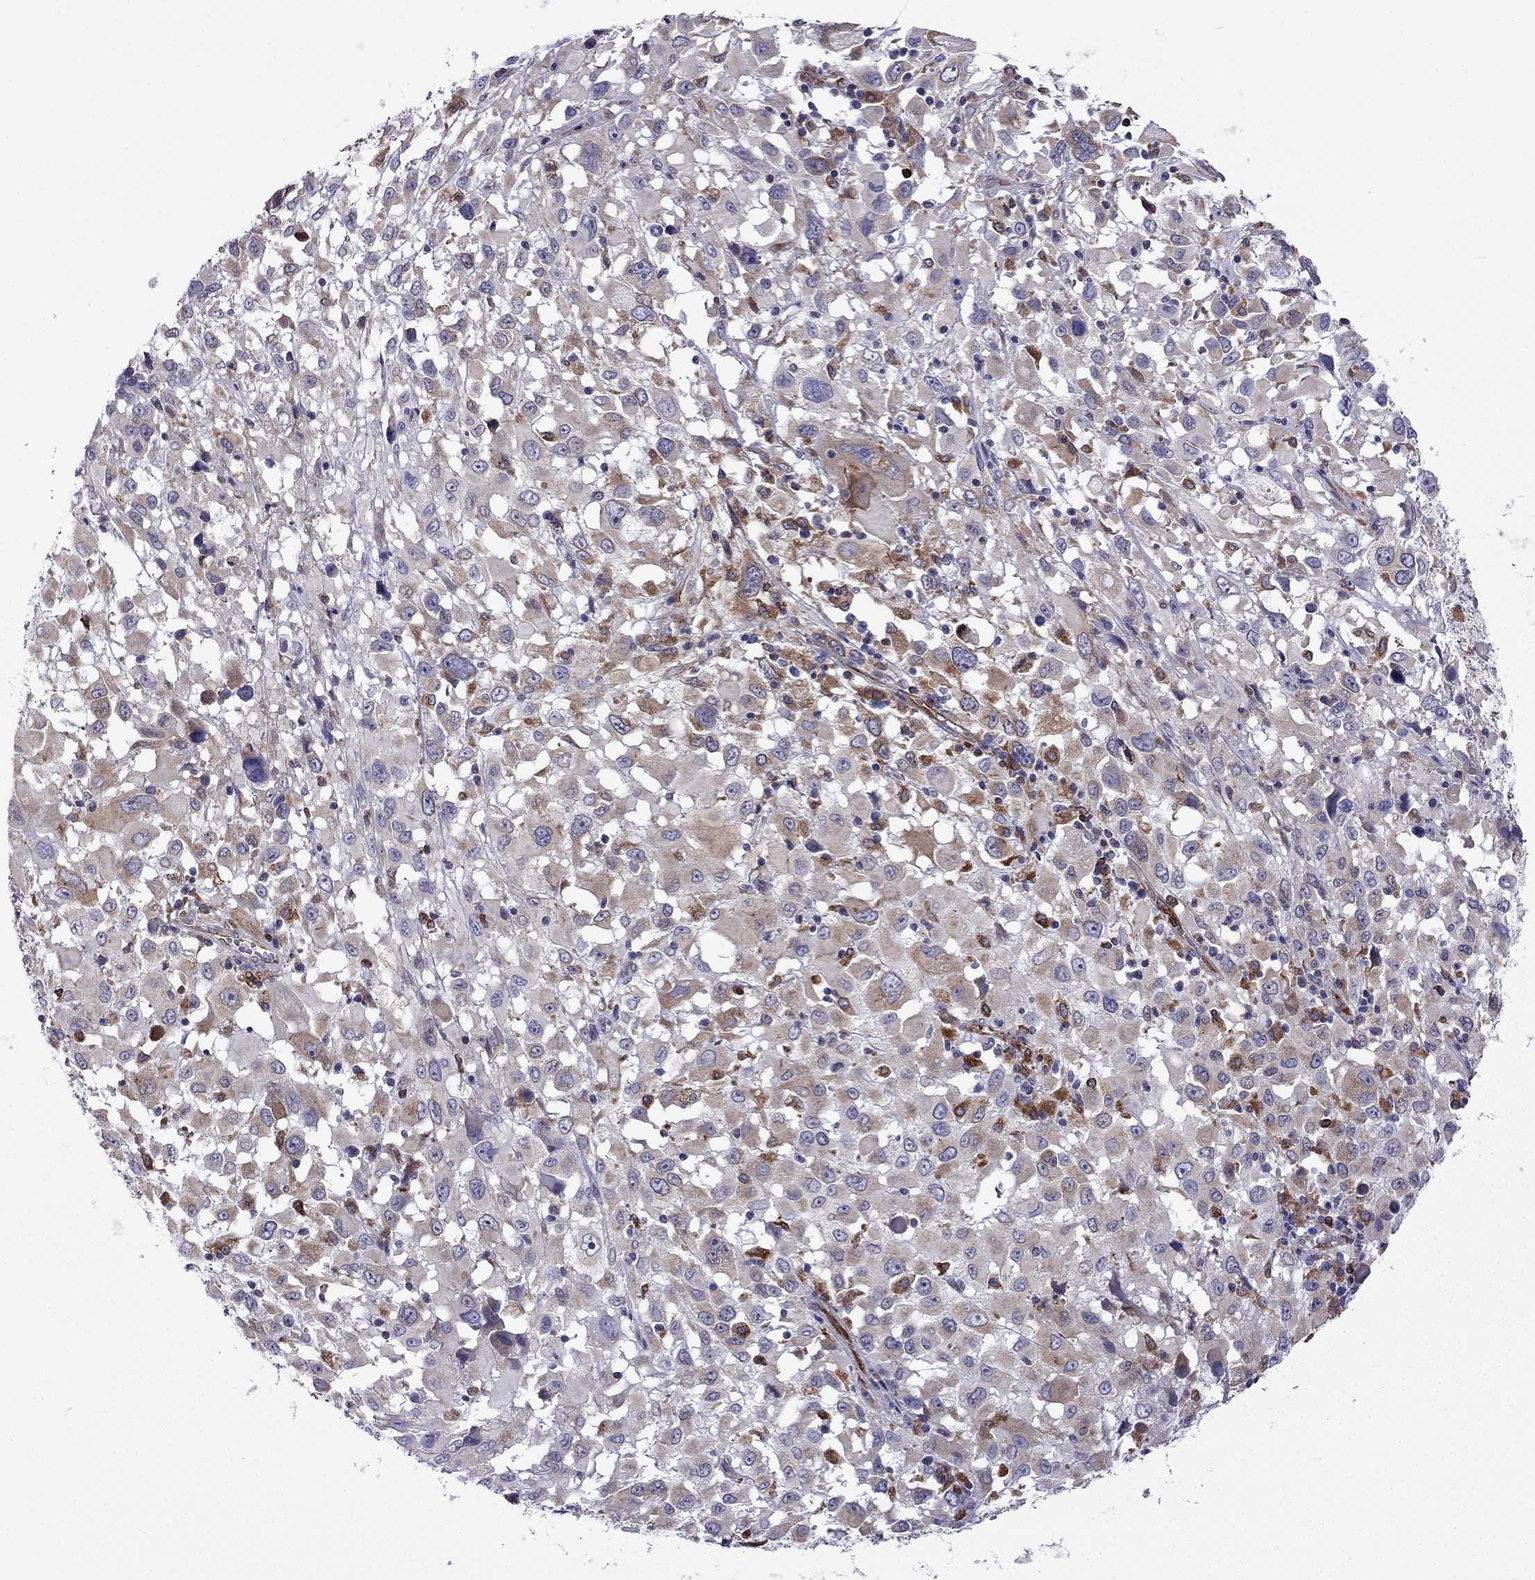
{"staining": {"intensity": "weak", "quantity": "<25%", "location": "cytoplasmic/membranous"}, "tissue": "melanoma", "cell_type": "Tumor cells", "image_type": "cancer", "snomed": [{"axis": "morphology", "description": "Malignant melanoma, Metastatic site"}, {"axis": "topography", "description": "Soft tissue"}], "caption": "IHC image of neoplastic tissue: human malignant melanoma (metastatic site) stained with DAB (3,3'-diaminobenzidine) shows no significant protein expression in tumor cells.", "gene": "GNAL", "patient": {"sex": "male", "age": 50}}